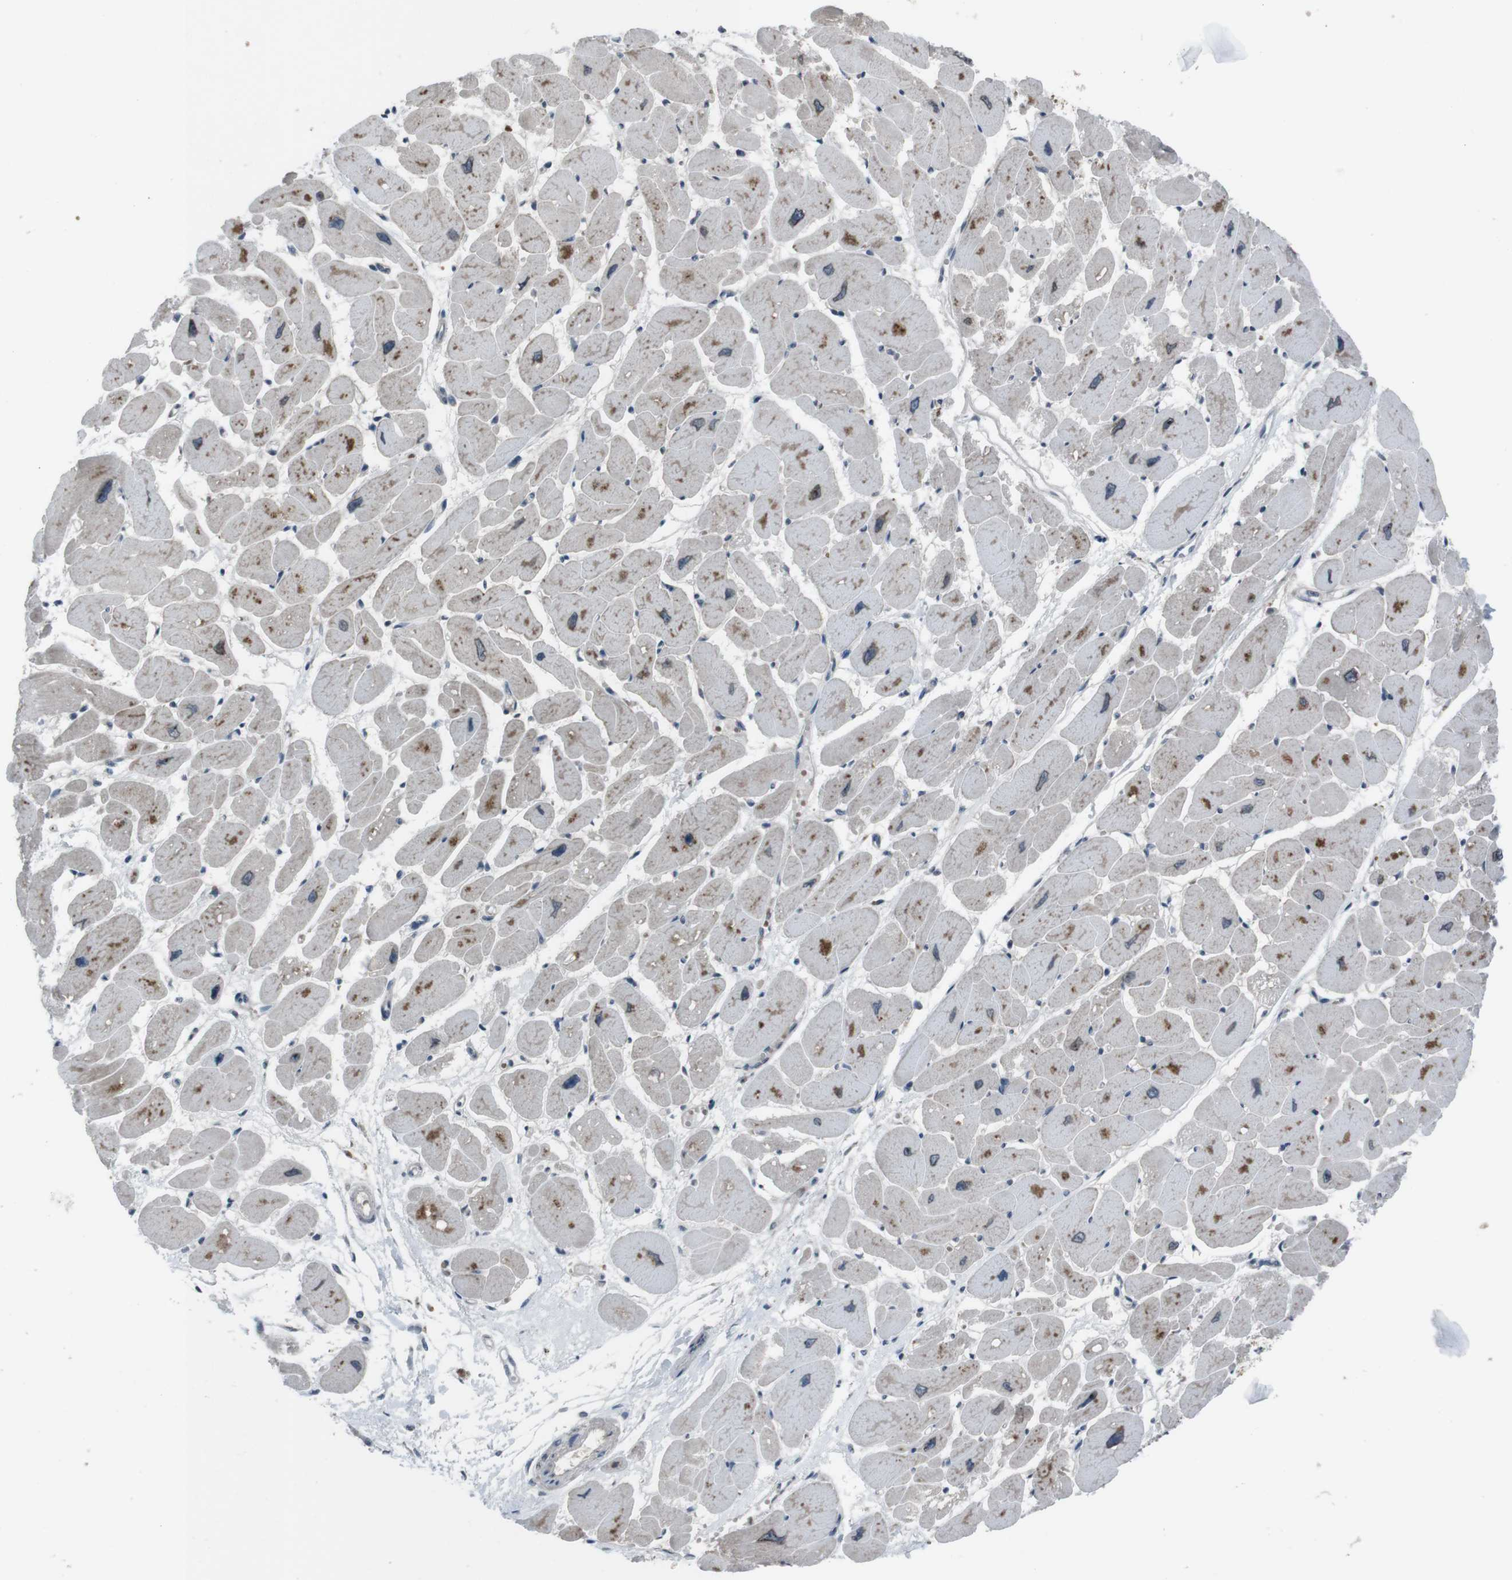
{"staining": {"intensity": "moderate", "quantity": "25%-75%", "location": "cytoplasmic/membranous,nuclear"}, "tissue": "heart muscle", "cell_type": "Cardiomyocytes", "image_type": "normal", "snomed": [{"axis": "morphology", "description": "Normal tissue, NOS"}, {"axis": "topography", "description": "Heart"}], "caption": "The micrograph exhibits staining of benign heart muscle, revealing moderate cytoplasmic/membranous,nuclear protein expression (brown color) within cardiomyocytes.", "gene": "SS18L1", "patient": {"sex": "female", "age": 54}}